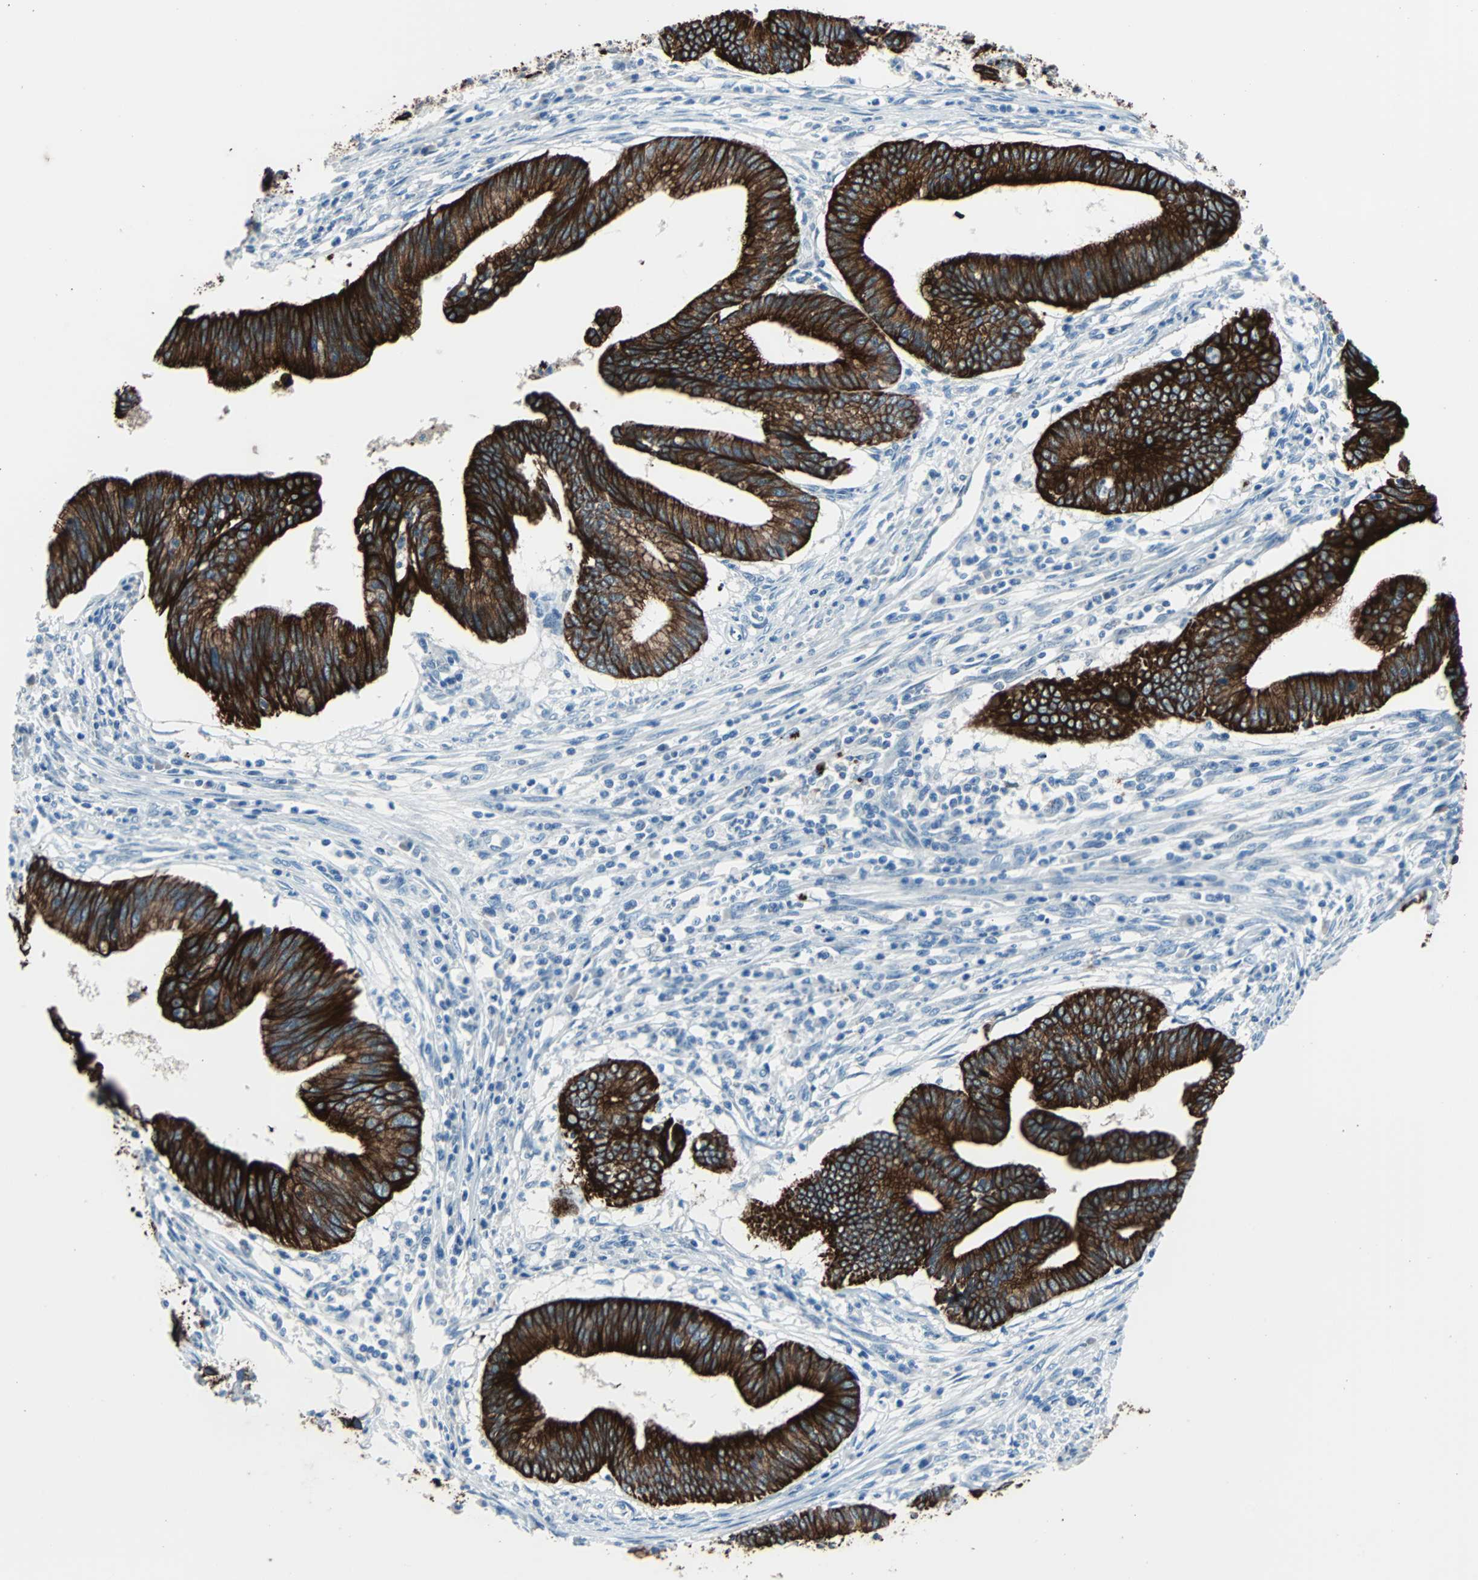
{"staining": {"intensity": "strong", "quantity": ">75%", "location": "cytoplasmic/membranous"}, "tissue": "cervical cancer", "cell_type": "Tumor cells", "image_type": "cancer", "snomed": [{"axis": "morphology", "description": "Adenocarcinoma, NOS"}, {"axis": "topography", "description": "Cervix"}], "caption": "Adenocarcinoma (cervical) stained with immunohistochemistry exhibits strong cytoplasmic/membranous staining in about >75% of tumor cells. (DAB IHC with brightfield microscopy, high magnification).", "gene": "KRT7", "patient": {"sex": "female", "age": 36}}